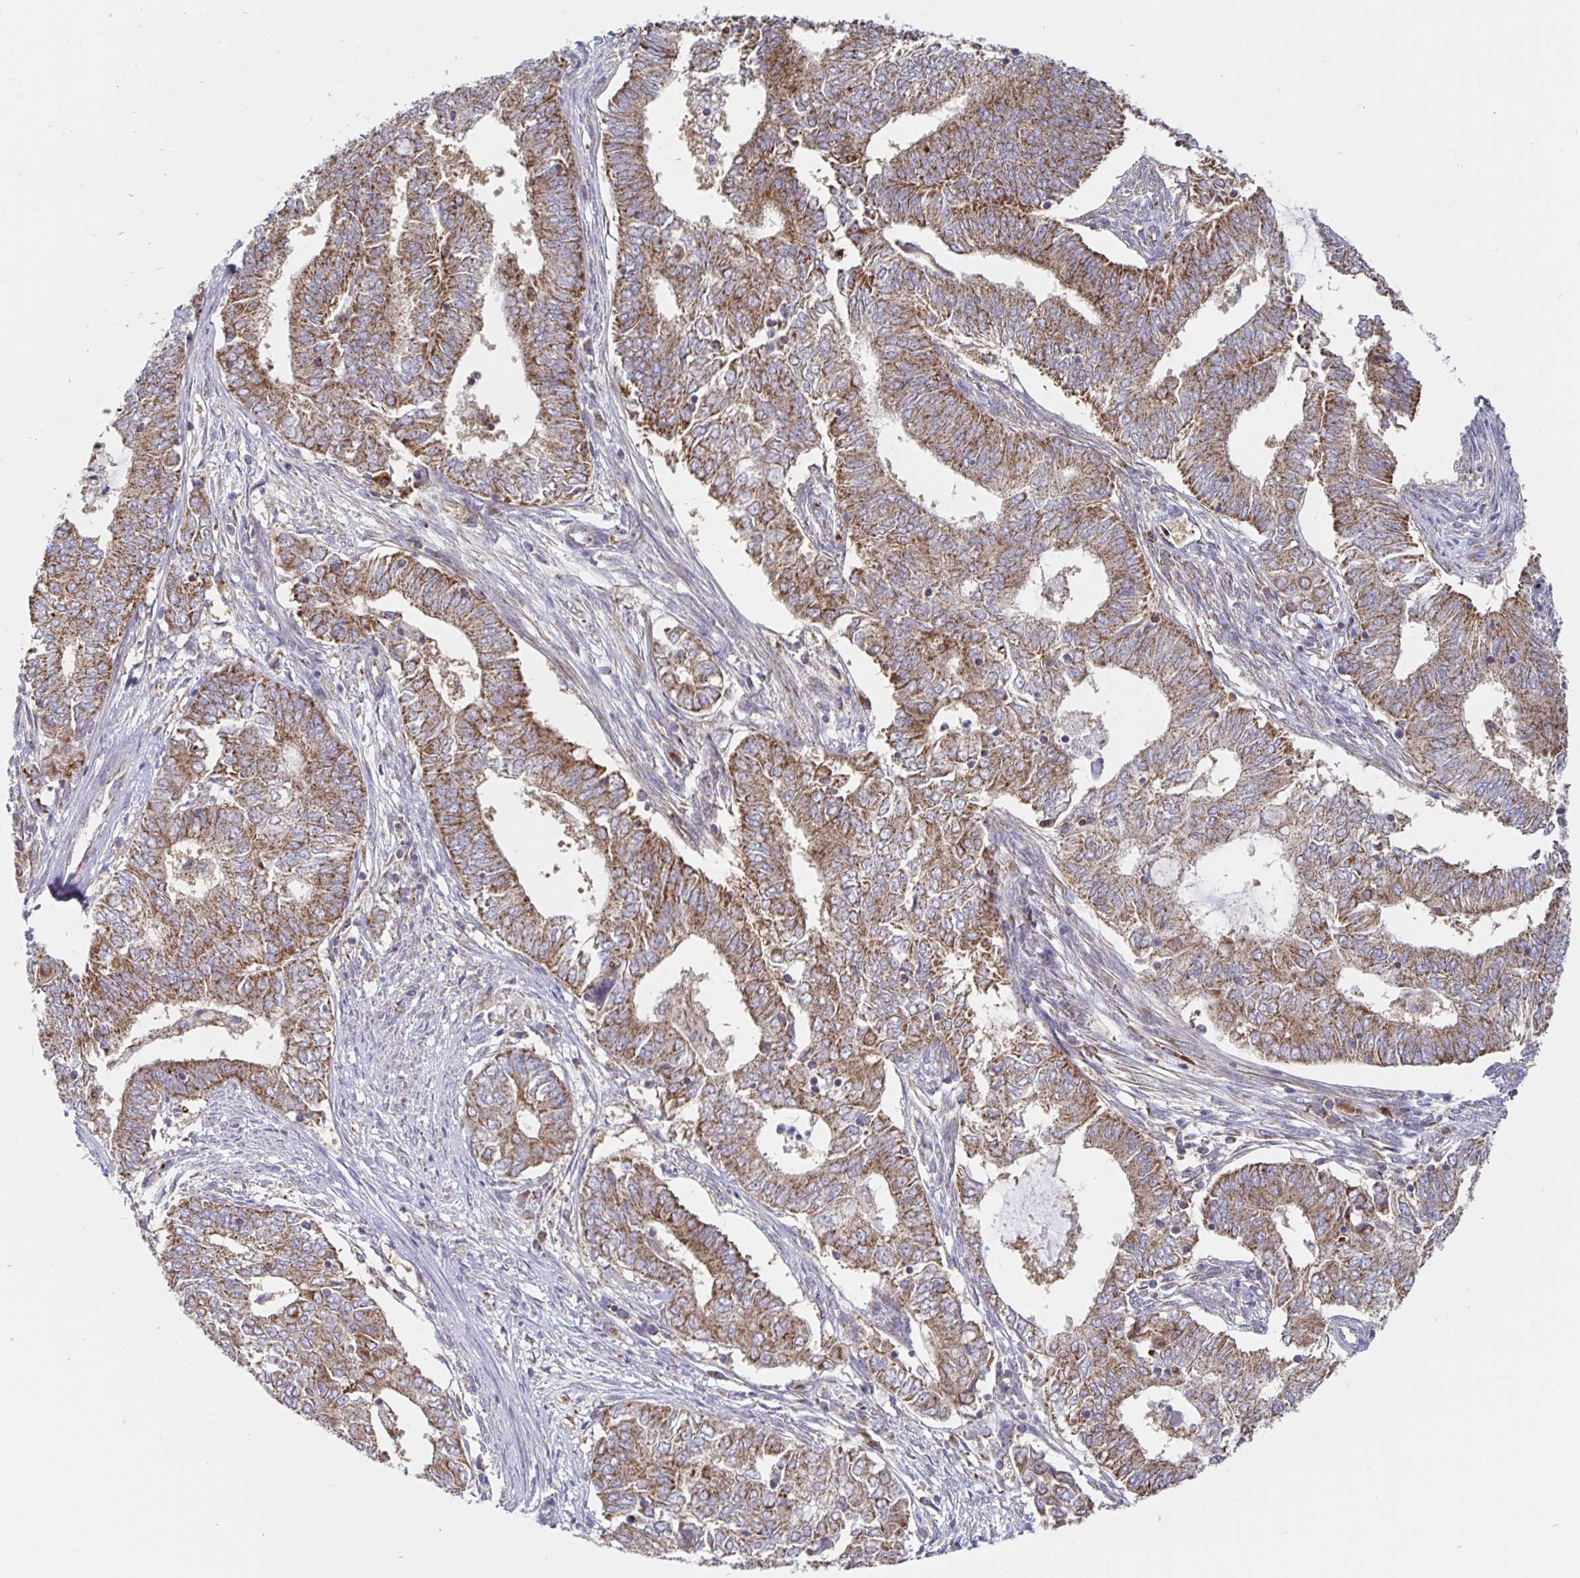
{"staining": {"intensity": "moderate", "quantity": ">75%", "location": "cytoplasmic/membranous"}, "tissue": "endometrial cancer", "cell_type": "Tumor cells", "image_type": "cancer", "snomed": [{"axis": "morphology", "description": "Adenocarcinoma, NOS"}, {"axis": "topography", "description": "Endometrium"}], "caption": "Brown immunohistochemical staining in endometrial cancer (adenocarcinoma) reveals moderate cytoplasmic/membranous expression in approximately >75% of tumor cells.", "gene": "PRDX3", "patient": {"sex": "female", "age": 62}}